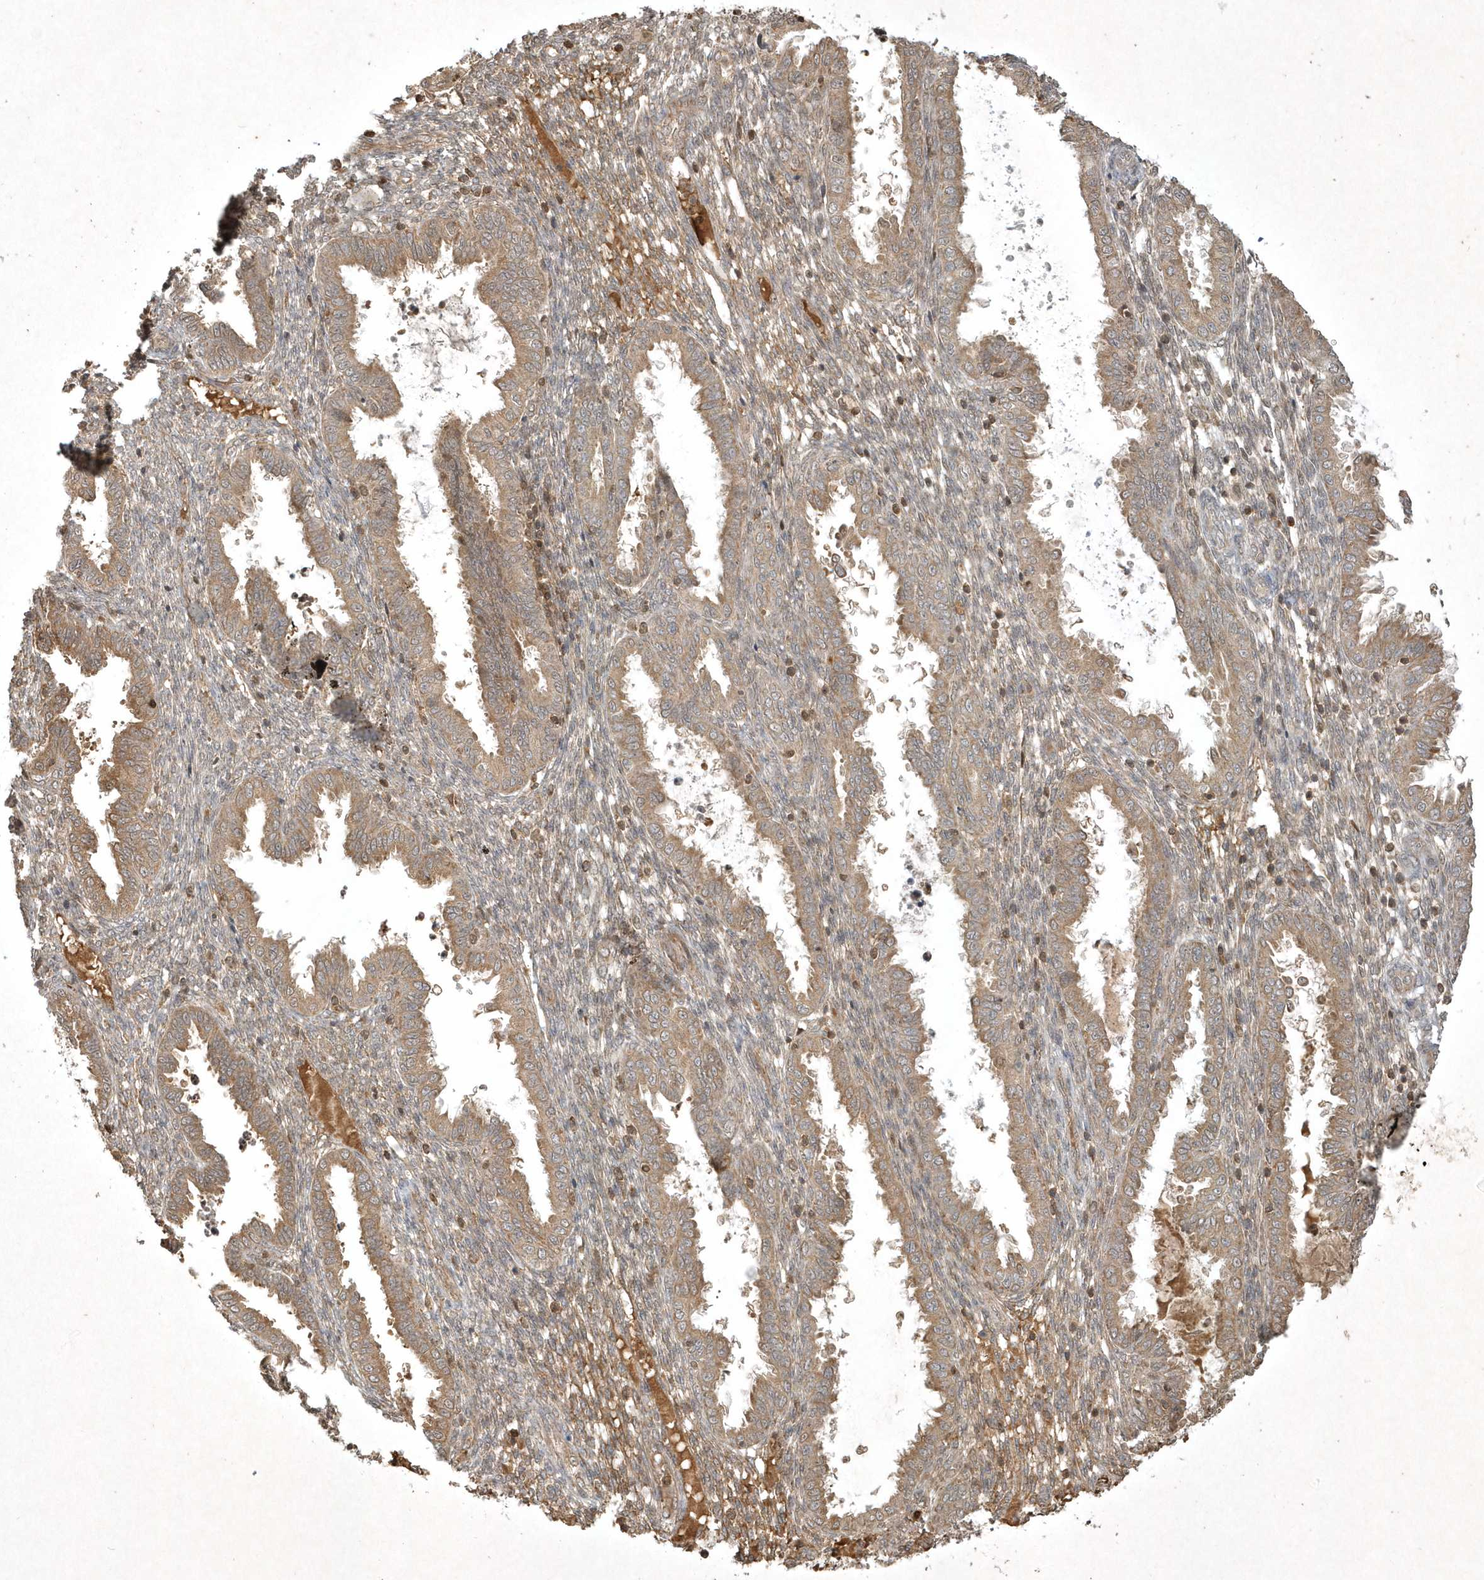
{"staining": {"intensity": "moderate", "quantity": "<25%", "location": "cytoplasmic/membranous"}, "tissue": "endometrium", "cell_type": "Cells in endometrial stroma", "image_type": "normal", "snomed": [{"axis": "morphology", "description": "Normal tissue, NOS"}, {"axis": "topography", "description": "Endometrium"}], "caption": "IHC micrograph of benign endometrium: human endometrium stained using IHC demonstrates low levels of moderate protein expression localized specifically in the cytoplasmic/membranous of cells in endometrial stroma, appearing as a cytoplasmic/membranous brown color.", "gene": "PLTP", "patient": {"sex": "female", "age": 33}}